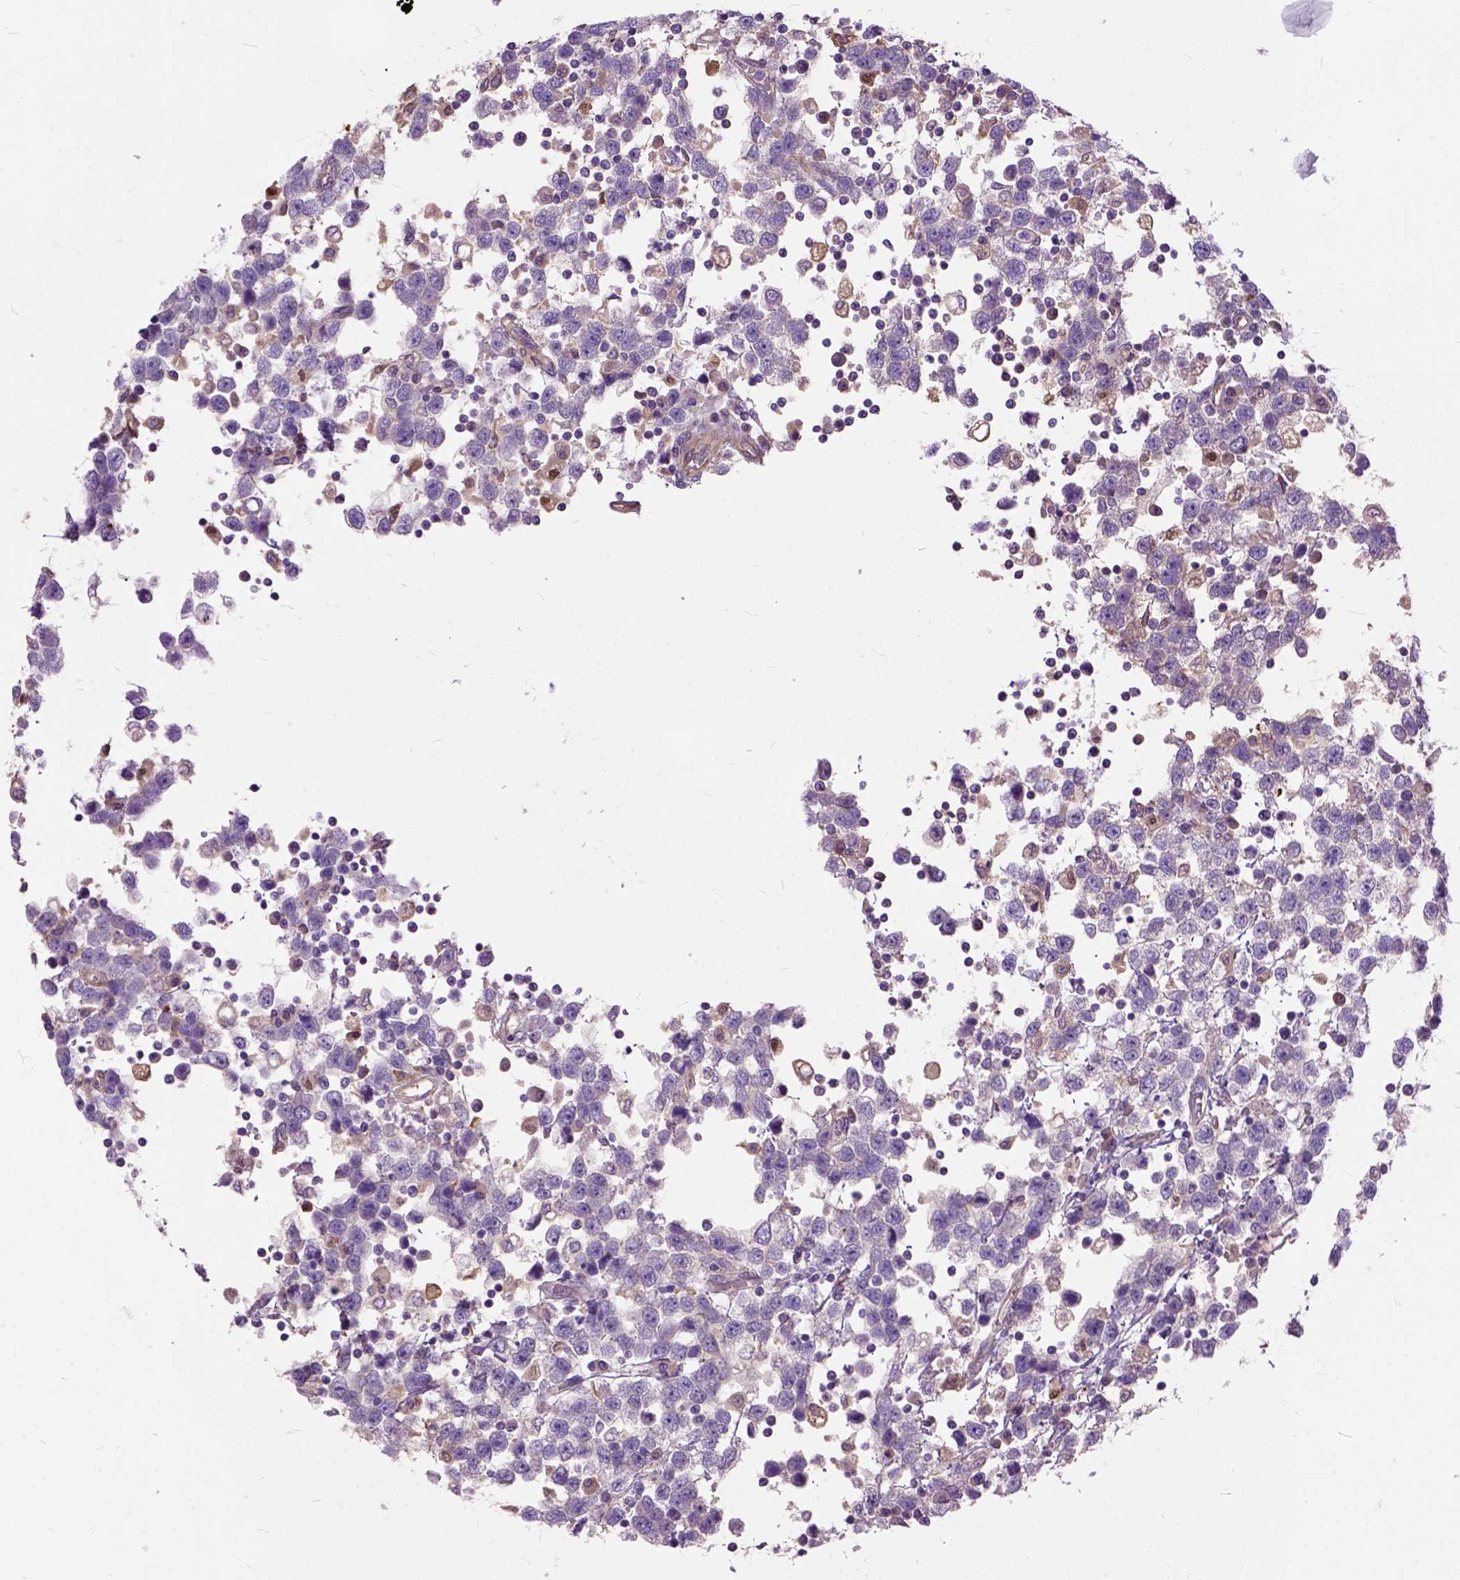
{"staining": {"intensity": "moderate", "quantity": "25%-75%", "location": "cytoplasmic/membranous"}, "tissue": "testis cancer", "cell_type": "Tumor cells", "image_type": "cancer", "snomed": [{"axis": "morphology", "description": "Seminoma, NOS"}, {"axis": "topography", "description": "Testis"}], "caption": "This micrograph exhibits testis seminoma stained with IHC to label a protein in brown. The cytoplasmic/membranous of tumor cells show moderate positivity for the protein. Nuclei are counter-stained blue.", "gene": "SEMA4F", "patient": {"sex": "male", "age": 34}}